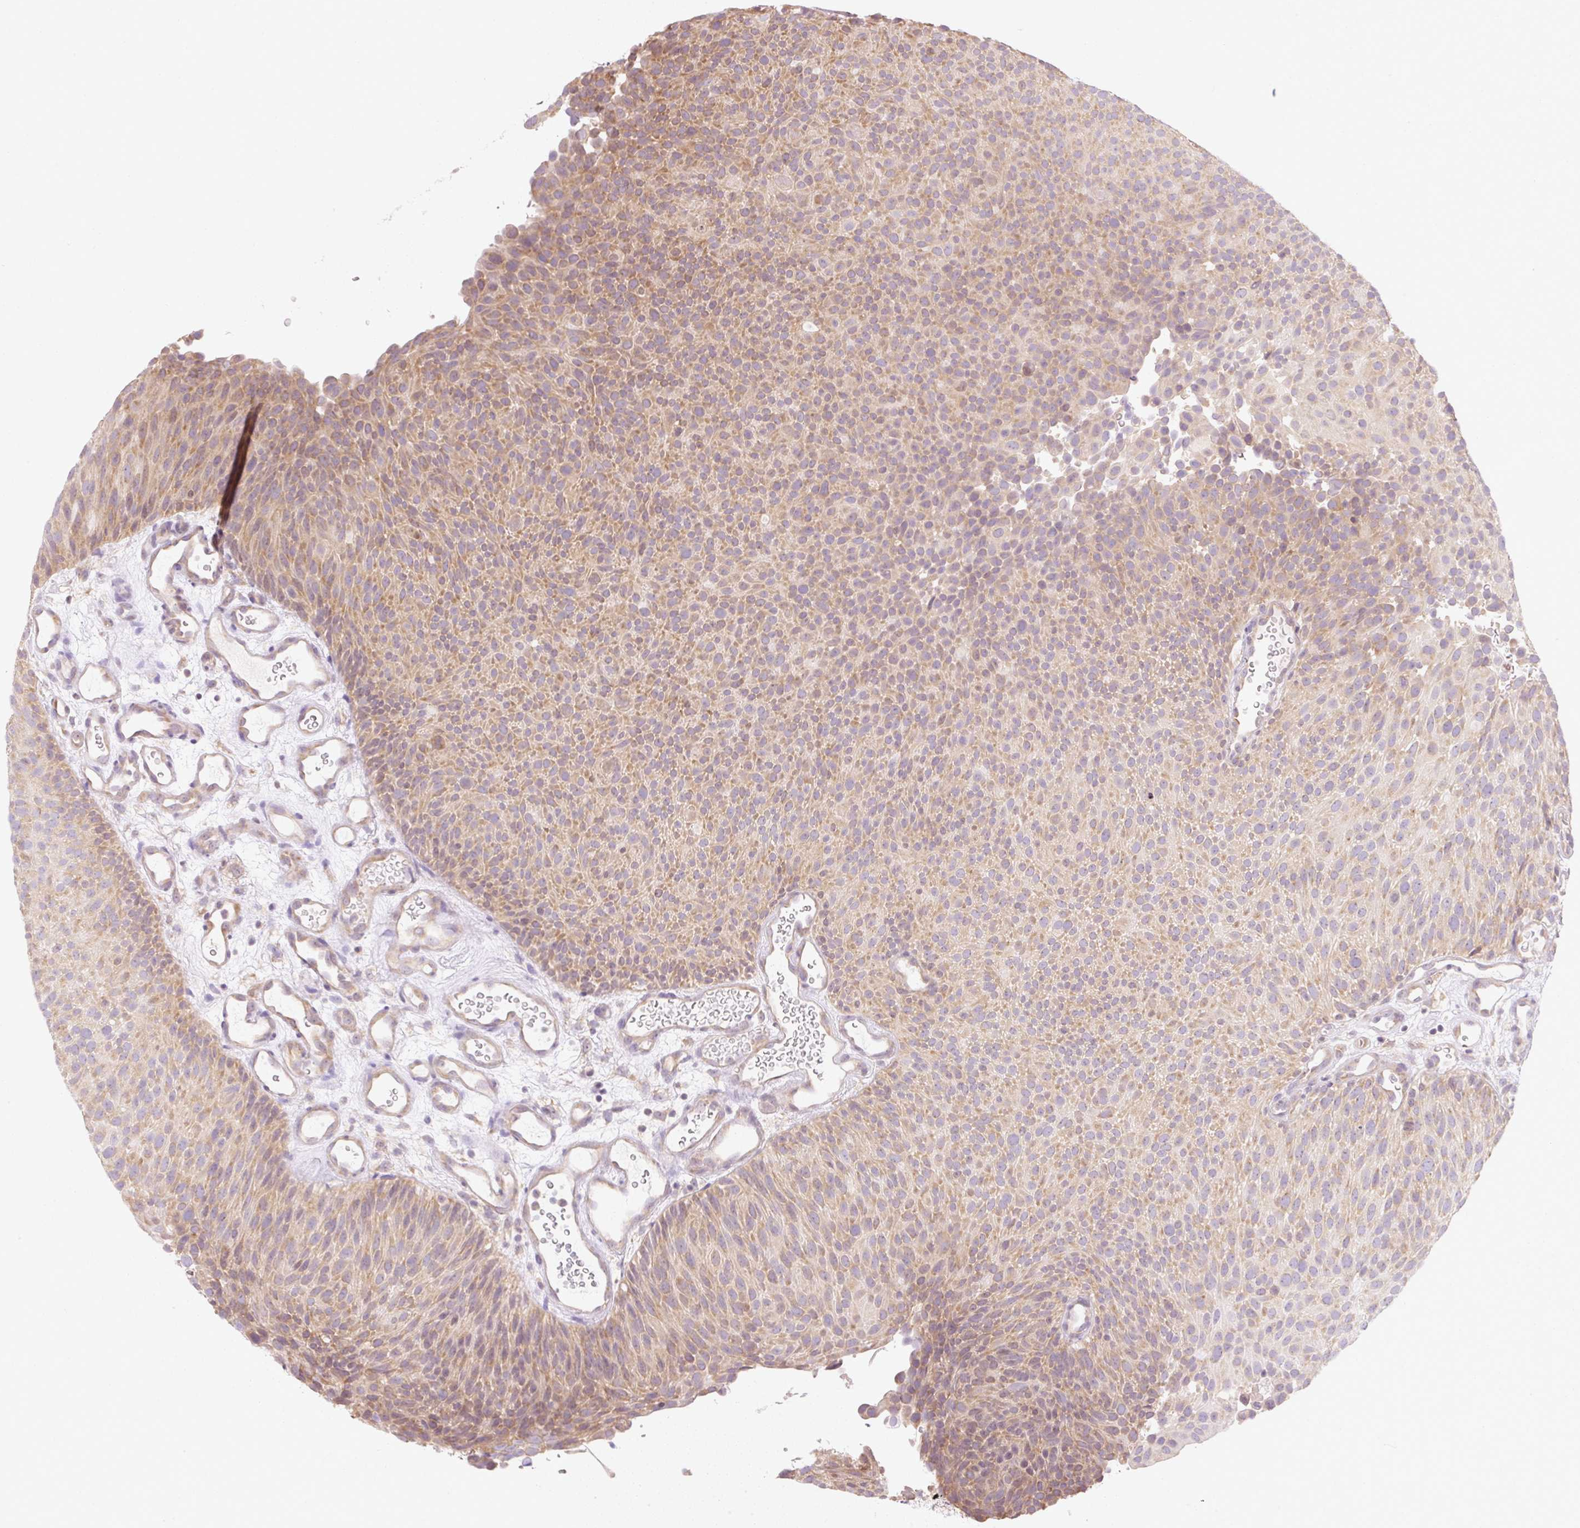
{"staining": {"intensity": "moderate", "quantity": ">75%", "location": "cytoplasmic/membranous"}, "tissue": "urothelial cancer", "cell_type": "Tumor cells", "image_type": "cancer", "snomed": [{"axis": "morphology", "description": "Urothelial carcinoma, Low grade"}, {"axis": "topography", "description": "Urinary bladder"}], "caption": "Immunohistochemistry histopathology image of neoplastic tissue: urothelial cancer stained using IHC demonstrates medium levels of moderate protein expression localized specifically in the cytoplasmic/membranous of tumor cells, appearing as a cytoplasmic/membranous brown color.", "gene": "RPL18A", "patient": {"sex": "male", "age": 78}}